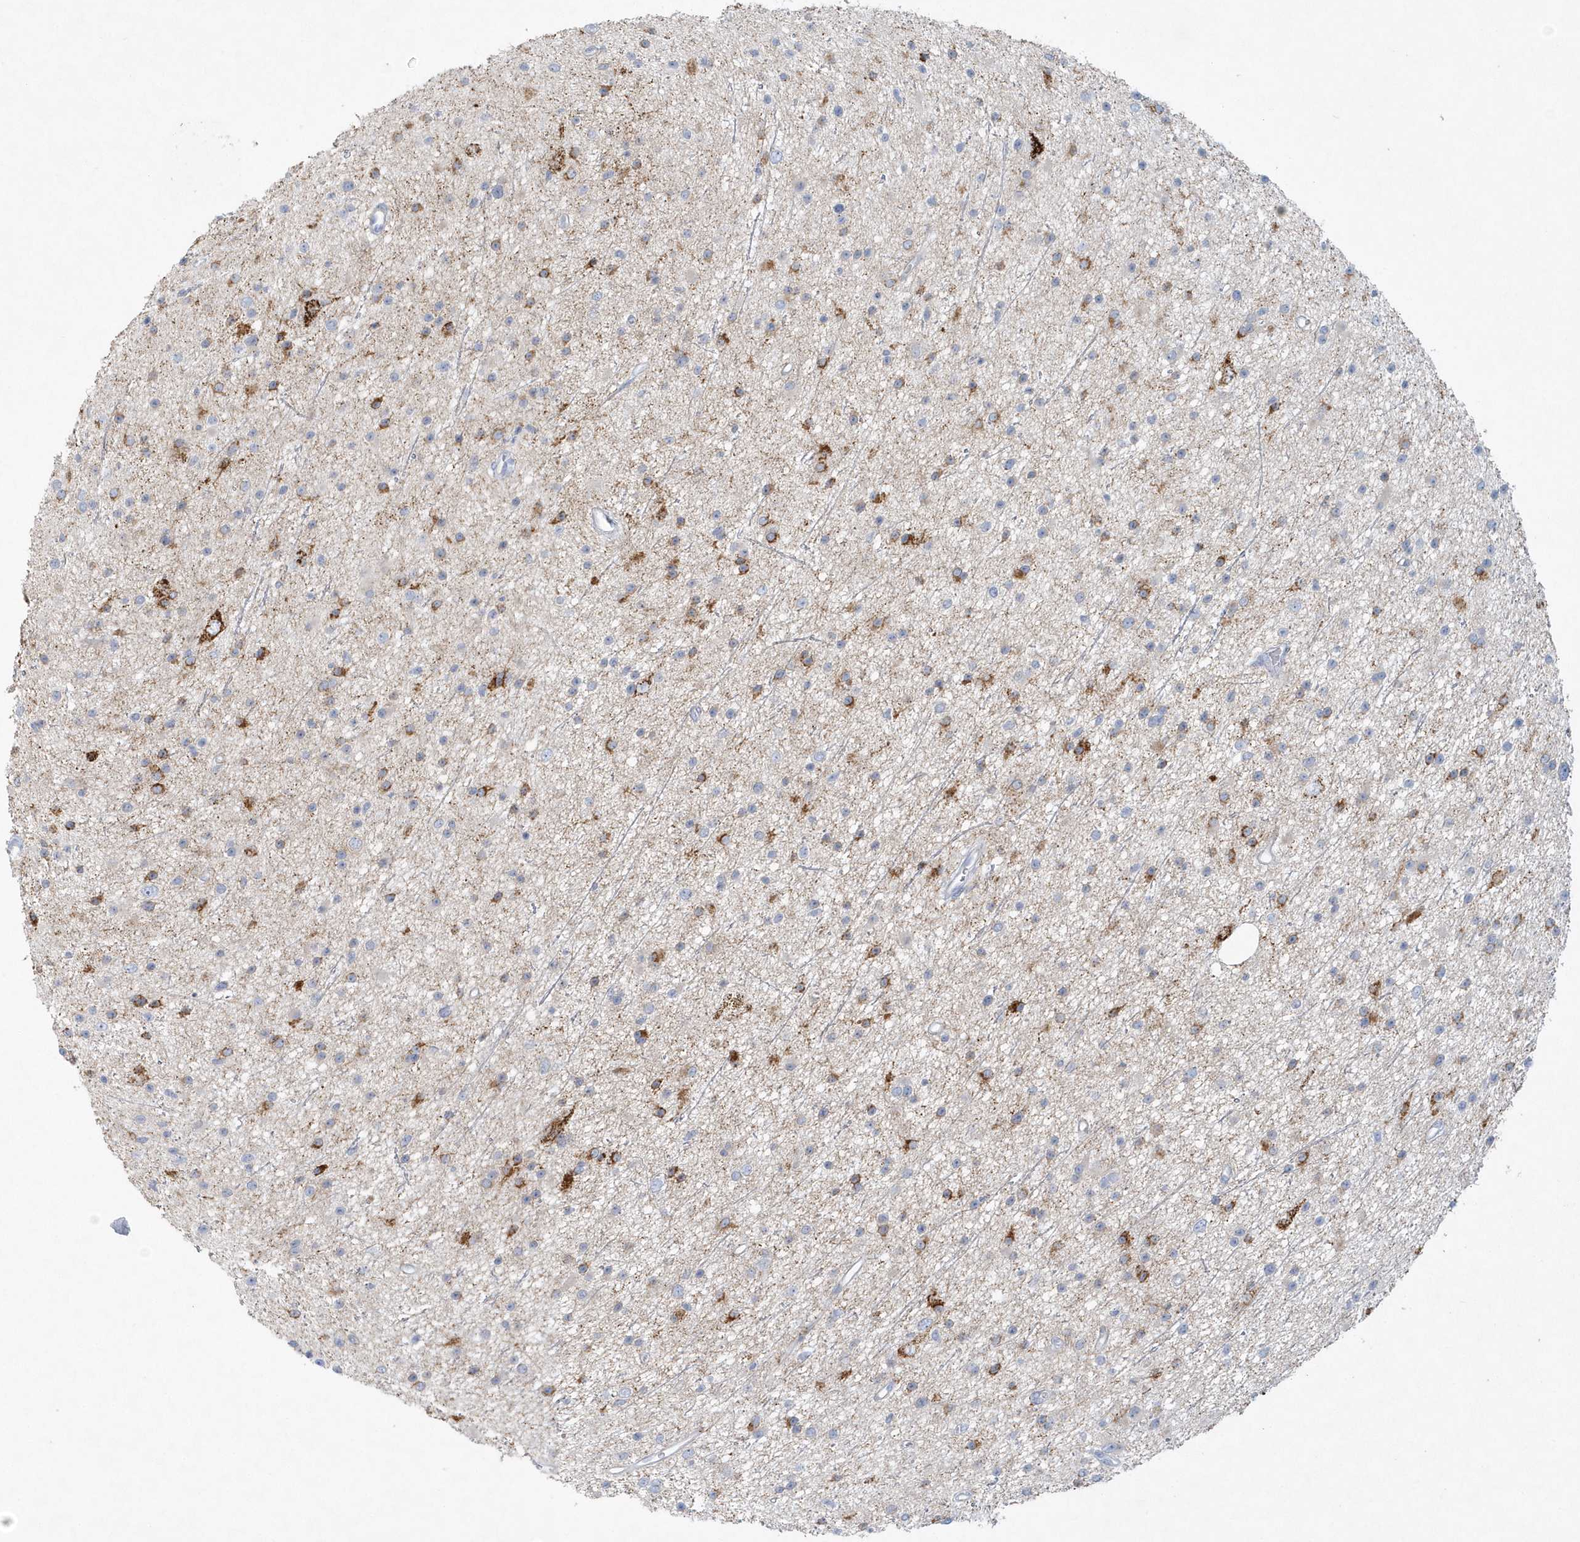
{"staining": {"intensity": "negative", "quantity": "none", "location": "none"}, "tissue": "glioma", "cell_type": "Tumor cells", "image_type": "cancer", "snomed": [{"axis": "morphology", "description": "Glioma, malignant, Low grade"}, {"axis": "topography", "description": "Cerebral cortex"}], "caption": "IHC image of neoplastic tissue: glioma stained with DAB exhibits no significant protein staining in tumor cells. (DAB IHC visualized using brightfield microscopy, high magnification).", "gene": "DNAH1", "patient": {"sex": "female", "age": 39}}